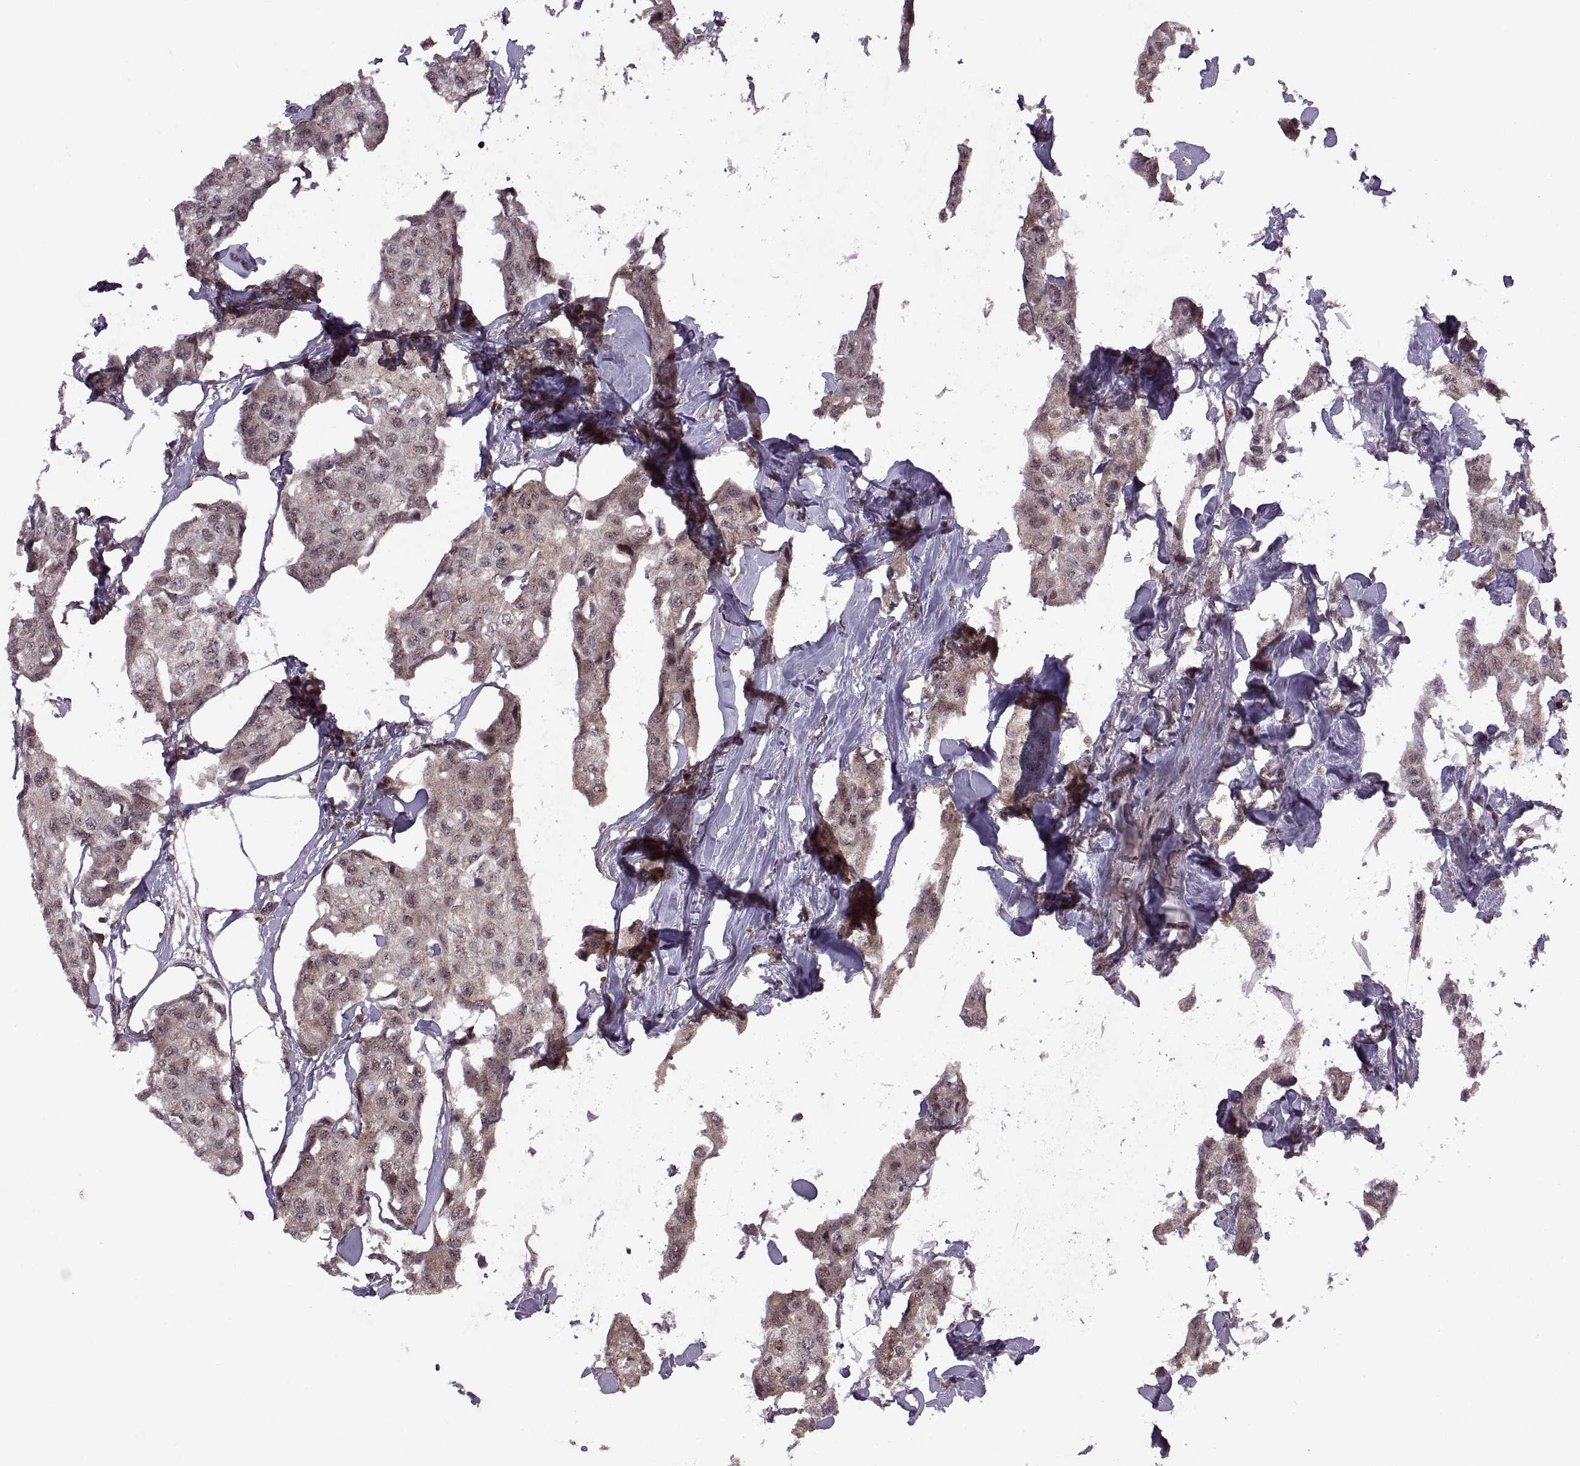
{"staining": {"intensity": "weak", "quantity": "<25%", "location": "cytoplasmic/membranous"}, "tissue": "breast cancer", "cell_type": "Tumor cells", "image_type": "cancer", "snomed": [{"axis": "morphology", "description": "Duct carcinoma"}, {"axis": "topography", "description": "Breast"}], "caption": "Human invasive ductal carcinoma (breast) stained for a protein using immunohistochemistry (IHC) shows no staining in tumor cells.", "gene": "PTOV1", "patient": {"sex": "female", "age": 80}}